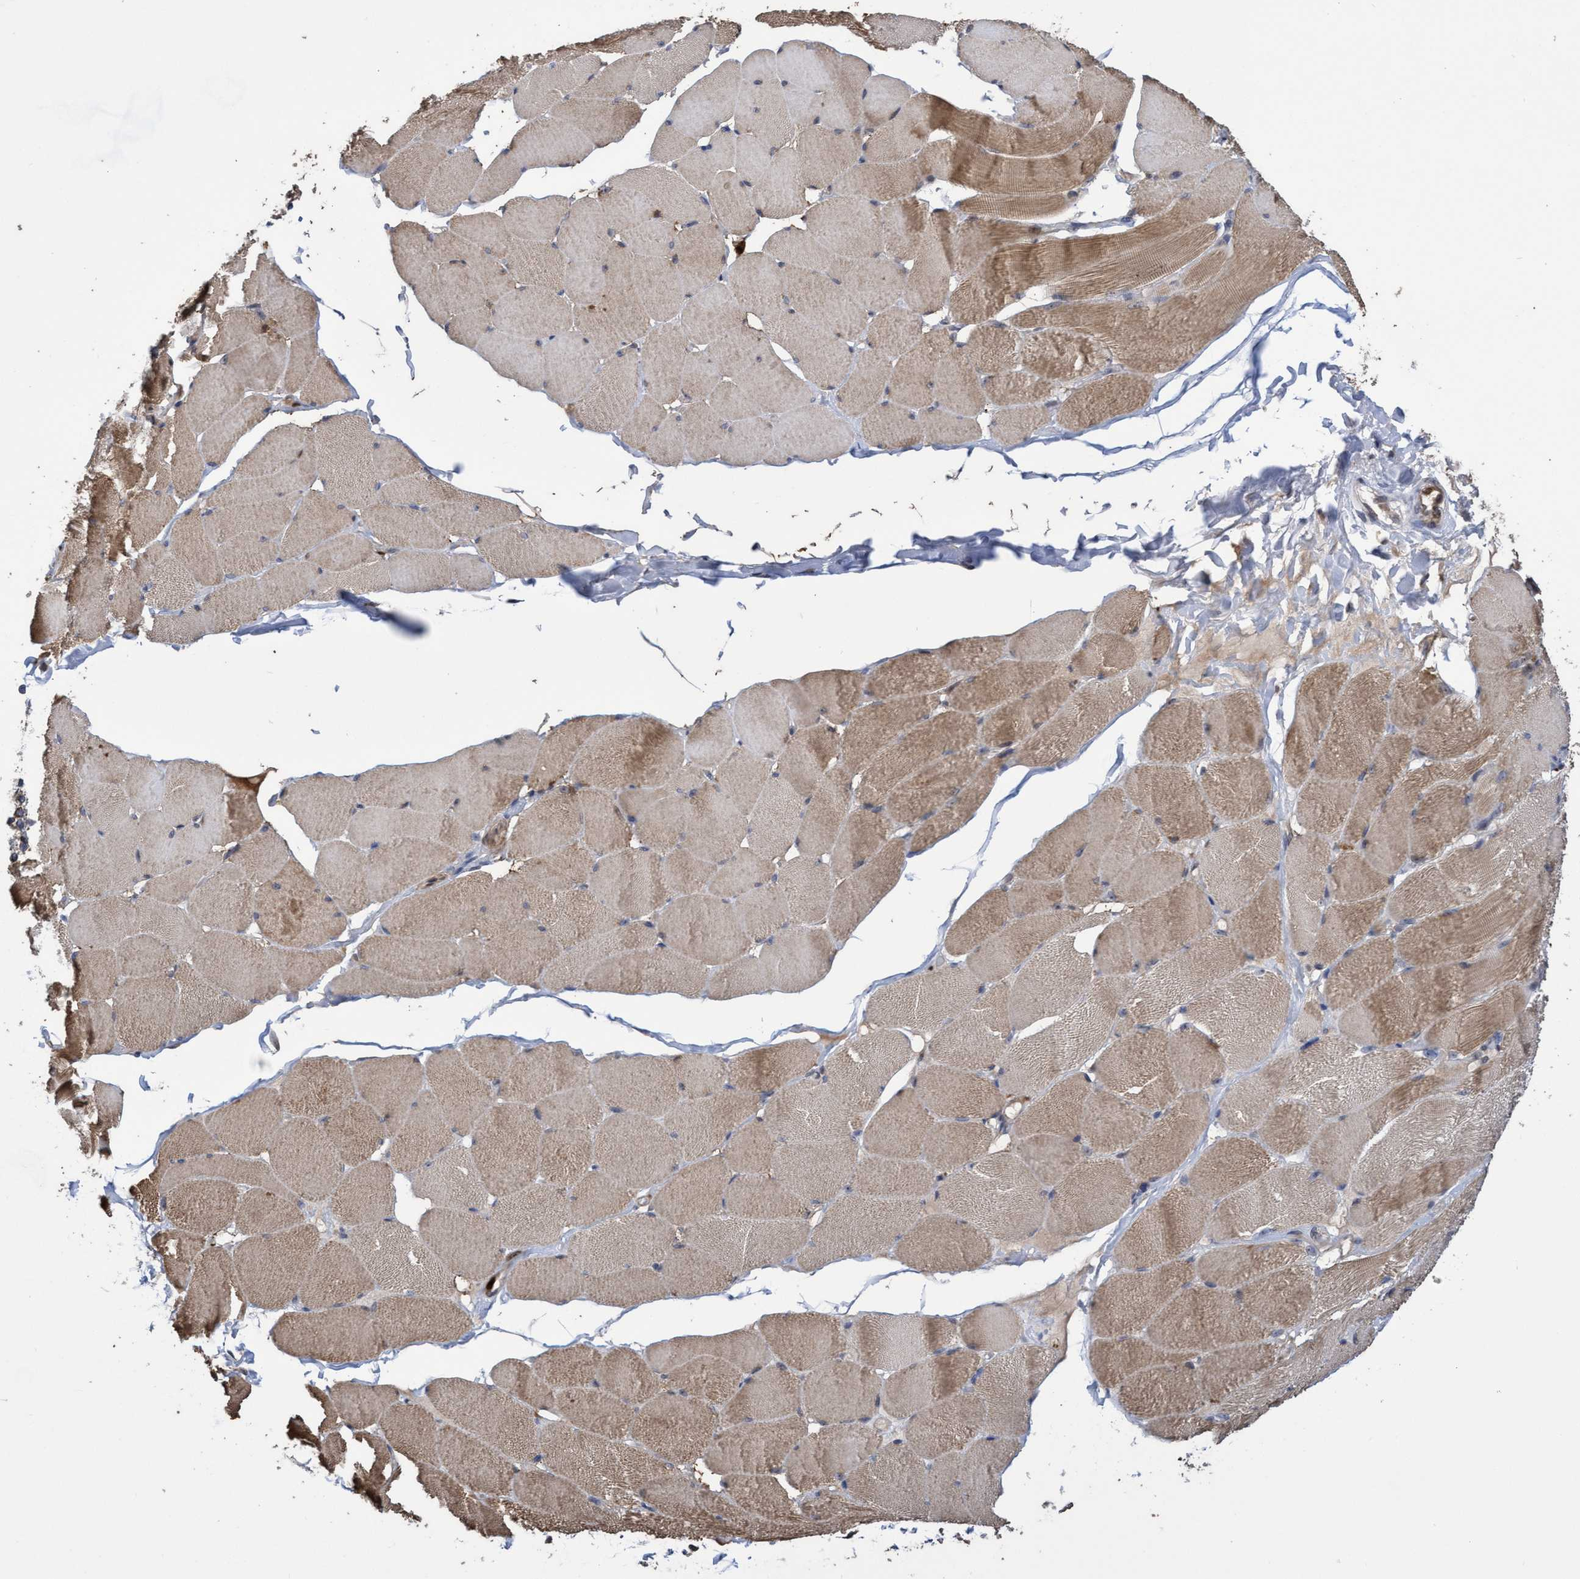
{"staining": {"intensity": "moderate", "quantity": ">75%", "location": "cytoplasmic/membranous,nuclear"}, "tissue": "skeletal muscle", "cell_type": "Myocytes", "image_type": "normal", "snomed": [{"axis": "morphology", "description": "Normal tissue, NOS"}, {"axis": "topography", "description": "Skin"}, {"axis": "topography", "description": "Skeletal muscle"}], "caption": "The image reveals staining of normal skeletal muscle, revealing moderate cytoplasmic/membranous,nuclear protein expression (brown color) within myocytes. (DAB (3,3'-diaminobenzidine) IHC with brightfield microscopy, high magnification).", "gene": "SLBP", "patient": {"sex": "male", "age": 83}}